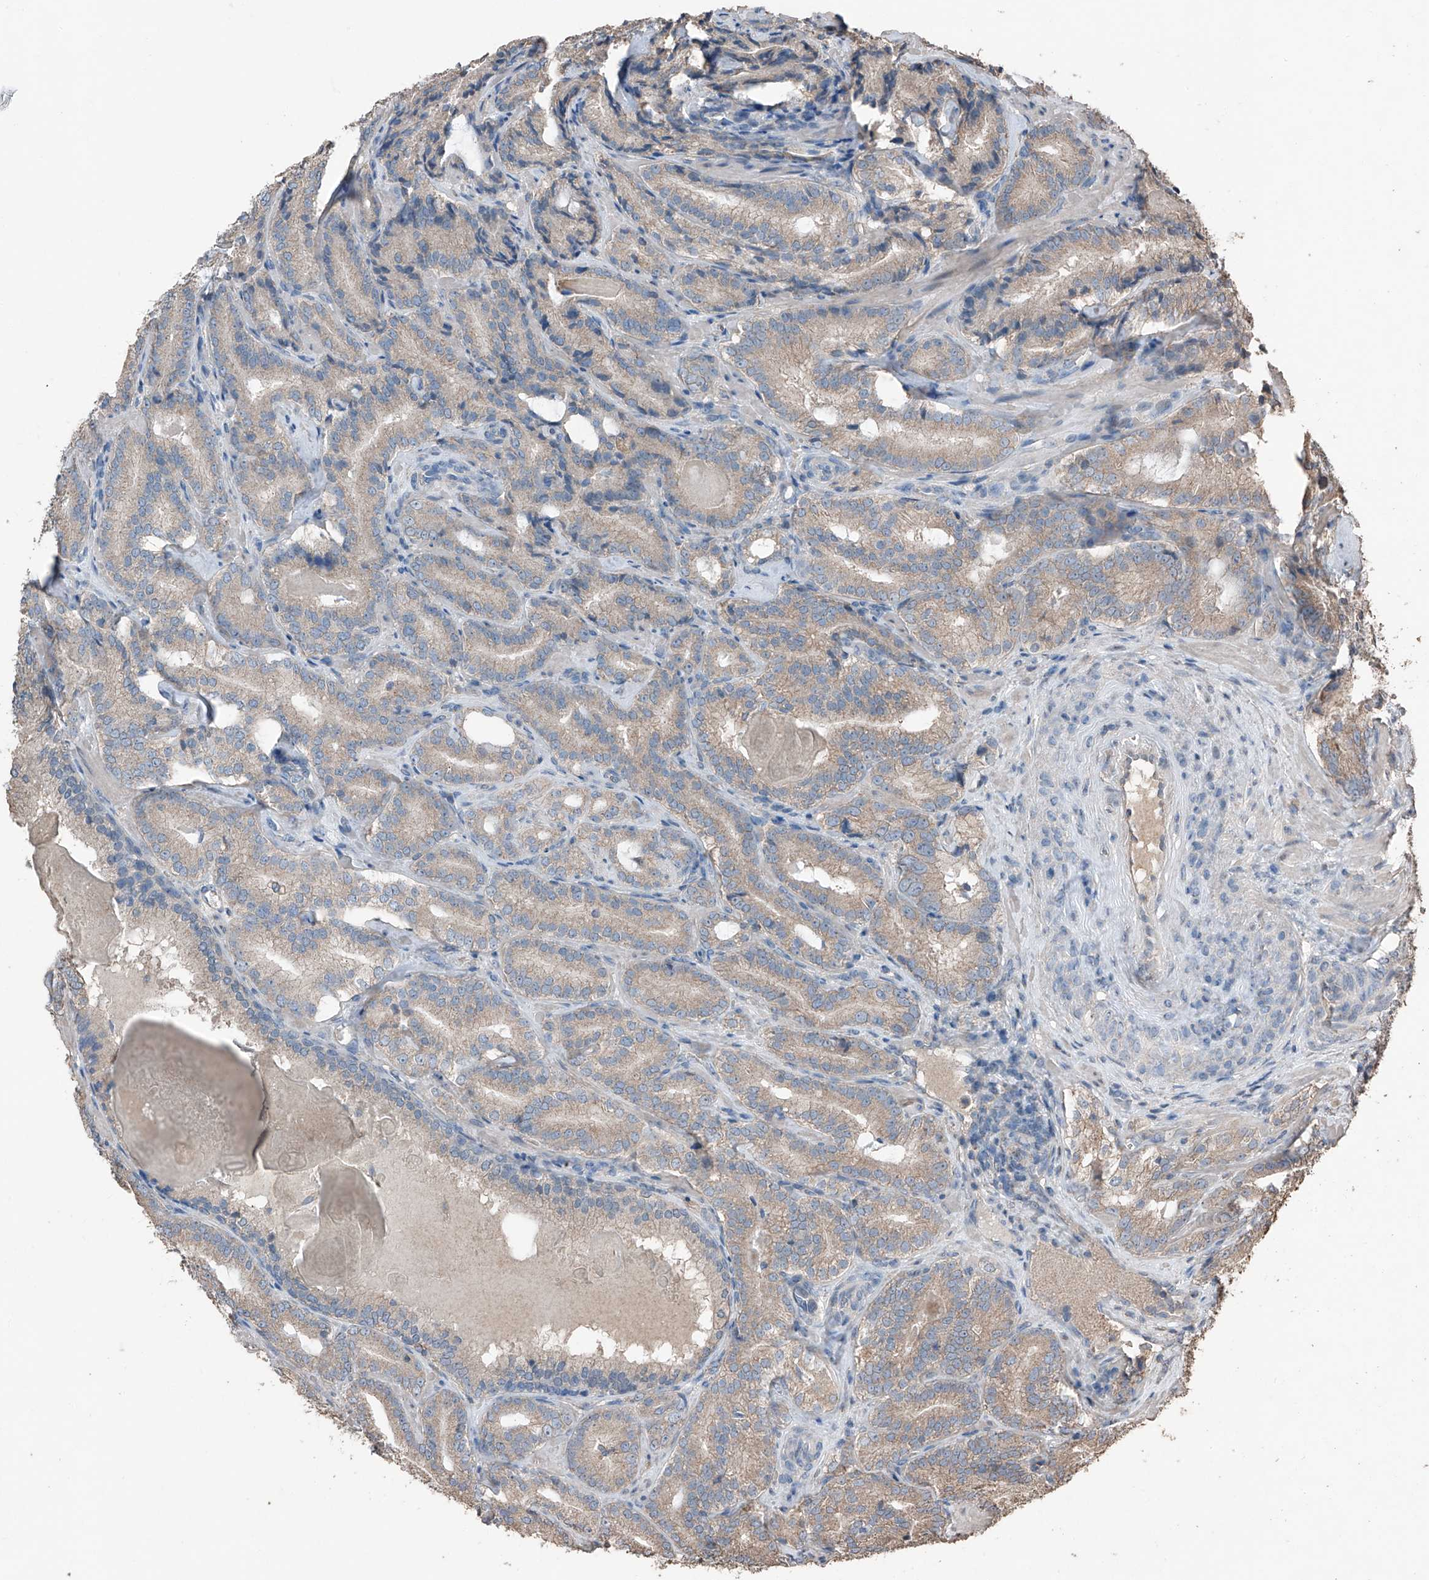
{"staining": {"intensity": "weak", "quantity": ">75%", "location": "cytoplasmic/membranous"}, "tissue": "prostate cancer", "cell_type": "Tumor cells", "image_type": "cancer", "snomed": [{"axis": "morphology", "description": "Adenocarcinoma, High grade"}, {"axis": "topography", "description": "Prostate"}], "caption": "The immunohistochemical stain shows weak cytoplasmic/membranous staining in tumor cells of prostate adenocarcinoma (high-grade) tissue.", "gene": "MAMLD1", "patient": {"sex": "male", "age": 57}}